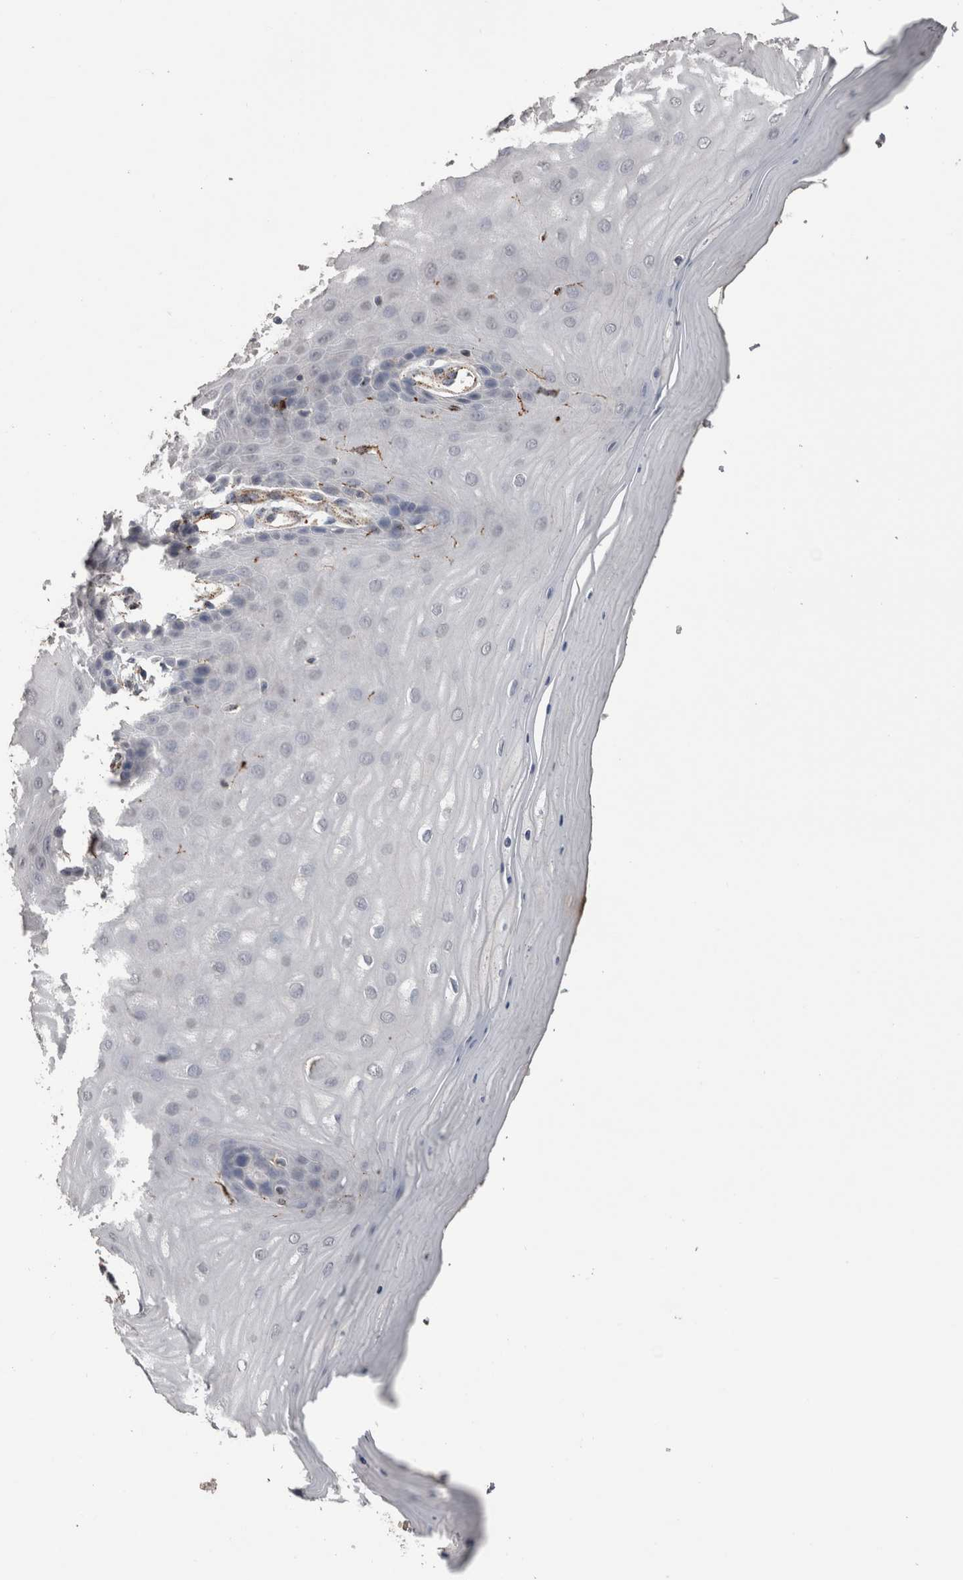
{"staining": {"intensity": "moderate", "quantity": ">75%", "location": "cytoplasmic/membranous"}, "tissue": "cervix", "cell_type": "Glandular cells", "image_type": "normal", "snomed": [{"axis": "morphology", "description": "Normal tissue, NOS"}, {"axis": "topography", "description": "Cervix"}], "caption": "A medium amount of moderate cytoplasmic/membranous staining is present in approximately >75% of glandular cells in normal cervix.", "gene": "CTSZ", "patient": {"sex": "female", "age": 55}}